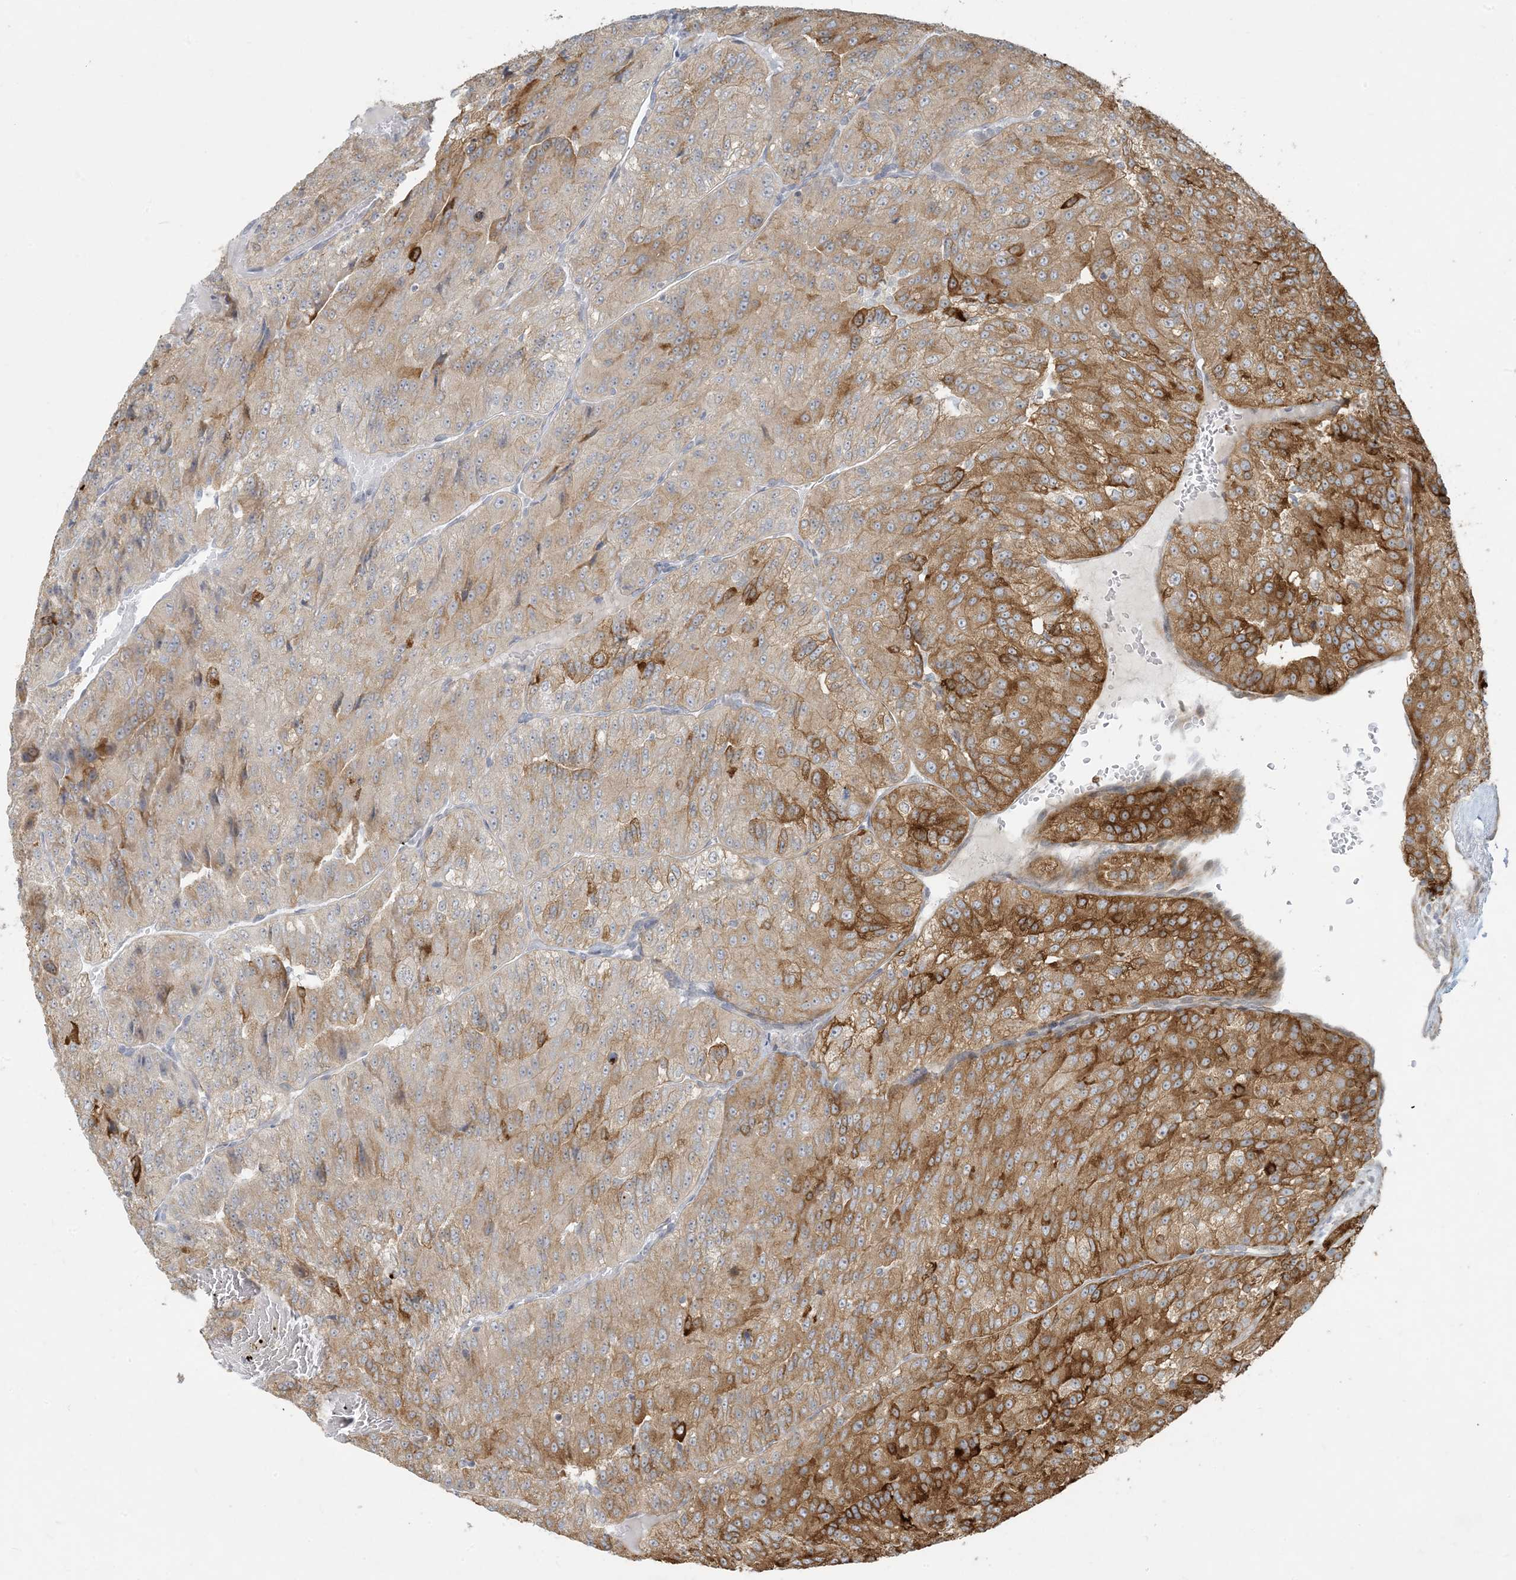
{"staining": {"intensity": "moderate", "quantity": "25%-75%", "location": "cytoplasmic/membranous"}, "tissue": "renal cancer", "cell_type": "Tumor cells", "image_type": "cancer", "snomed": [{"axis": "morphology", "description": "Adenocarcinoma, NOS"}, {"axis": "topography", "description": "Kidney"}], "caption": "Renal cancer (adenocarcinoma) was stained to show a protein in brown. There is medium levels of moderate cytoplasmic/membranous positivity in approximately 25%-75% of tumor cells. (DAB IHC with brightfield microscopy, high magnification).", "gene": "BCORL1", "patient": {"sex": "female", "age": 63}}